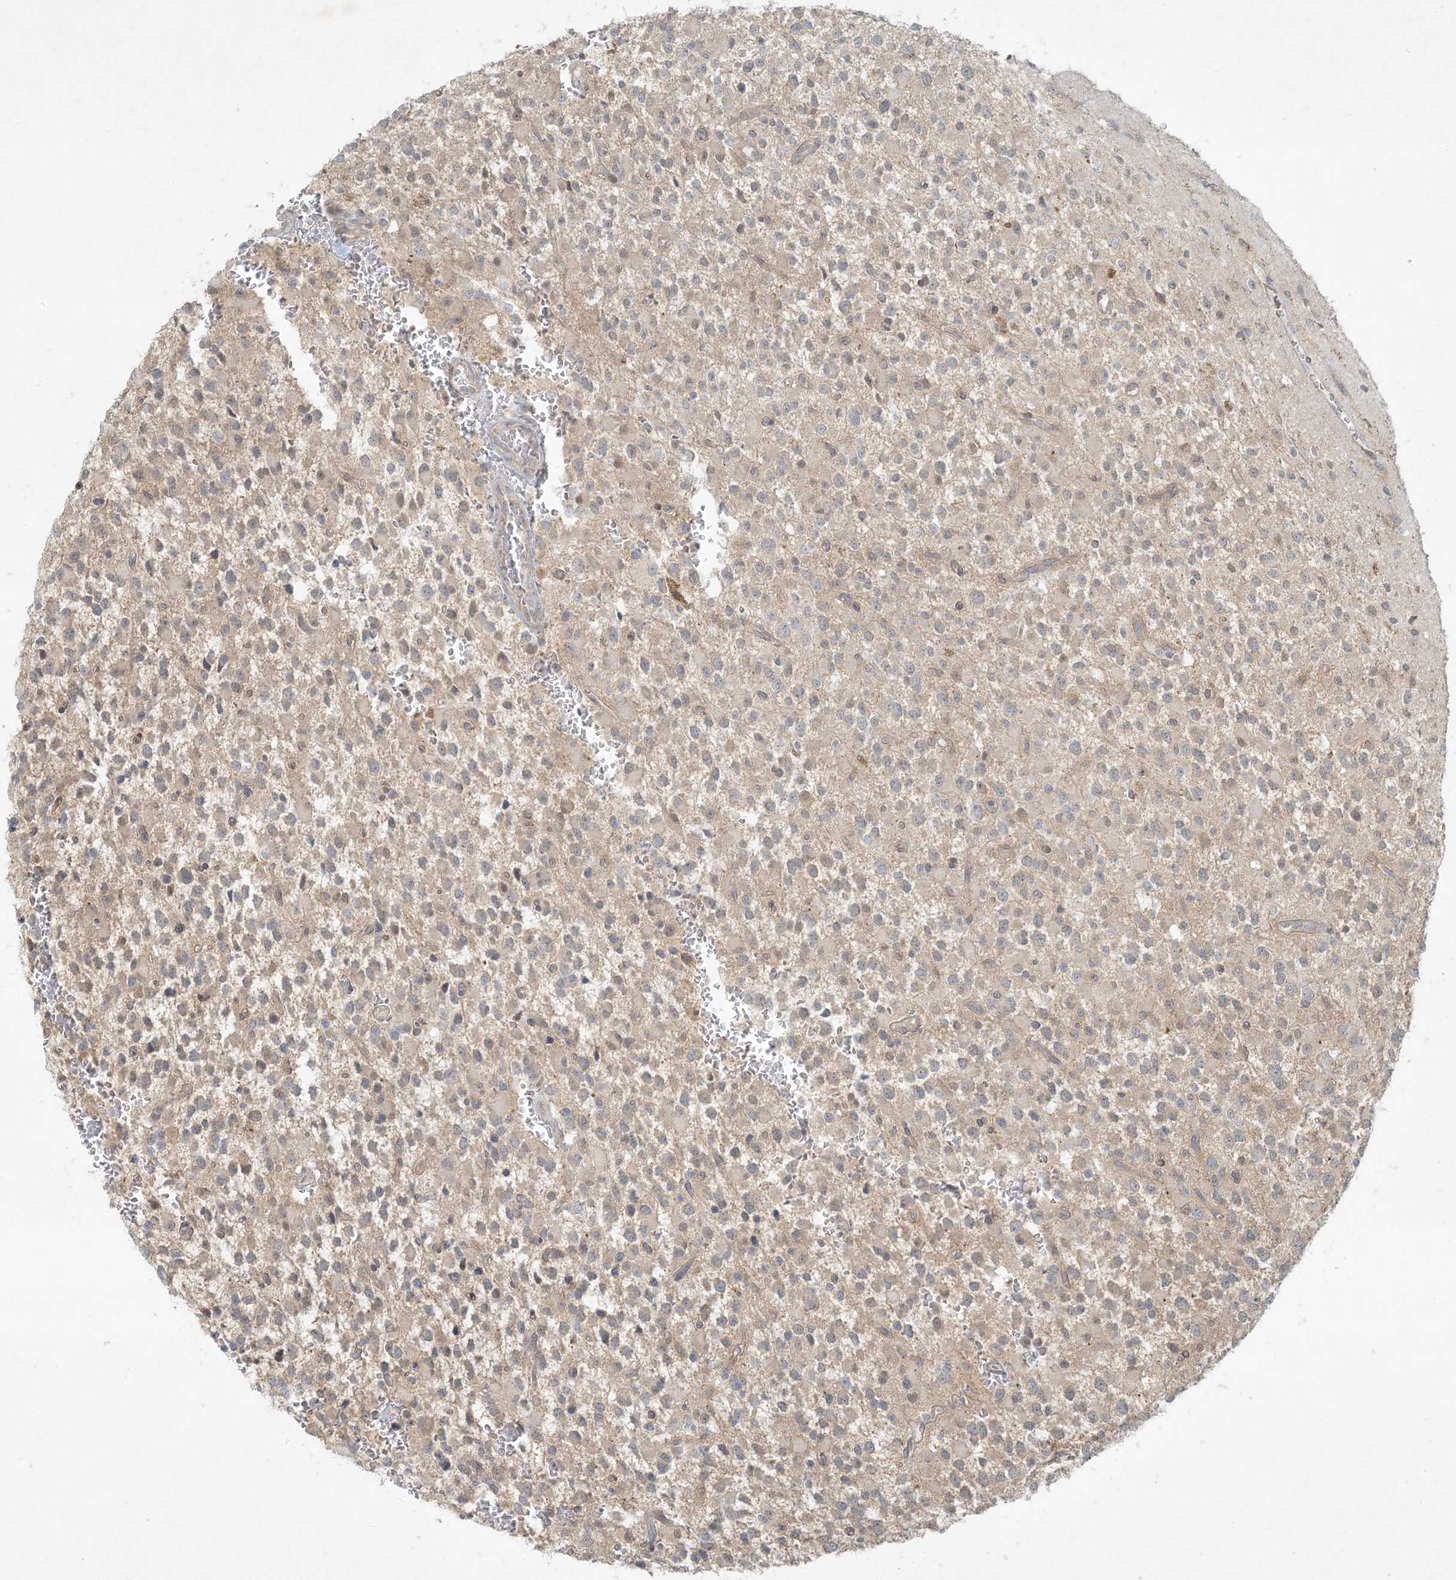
{"staining": {"intensity": "moderate", "quantity": "<25%", "location": "cytoplasmic/membranous"}, "tissue": "glioma", "cell_type": "Tumor cells", "image_type": "cancer", "snomed": [{"axis": "morphology", "description": "Glioma, malignant, High grade"}, {"axis": "topography", "description": "Brain"}], "caption": "Immunohistochemical staining of human glioma displays low levels of moderate cytoplasmic/membranous expression in about <25% of tumor cells. The protein is shown in brown color, while the nuclei are stained blue.", "gene": "BCORL1", "patient": {"sex": "male", "age": 34}}